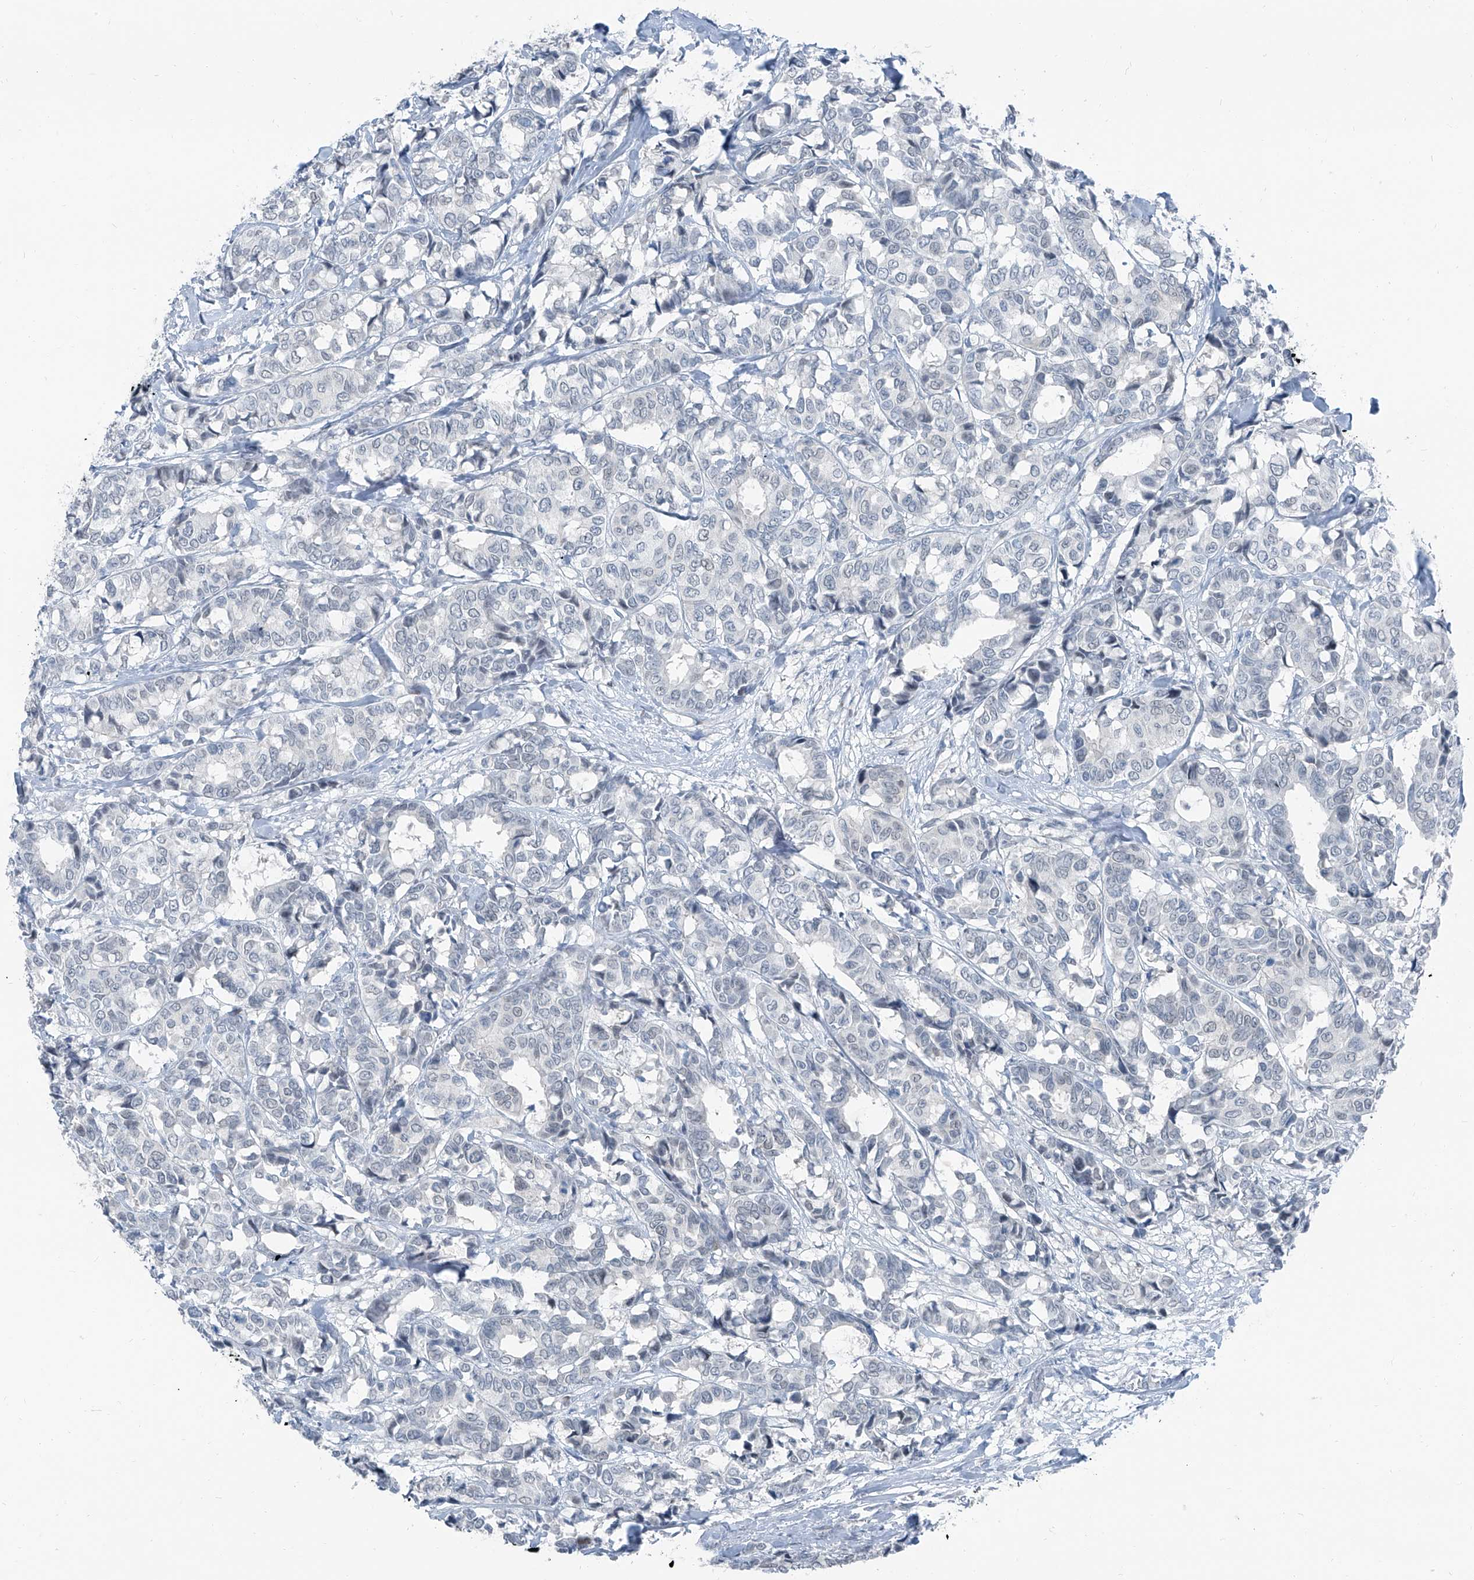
{"staining": {"intensity": "negative", "quantity": "none", "location": "none"}, "tissue": "breast cancer", "cell_type": "Tumor cells", "image_type": "cancer", "snomed": [{"axis": "morphology", "description": "Duct carcinoma"}, {"axis": "topography", "description": "Breast"}], "caption": "Breast infiltrating ductal carcinoma was stained to show a protein in brown. There is no significant staining in tumor cells.", "gene": "RGN", "patient": {"sex": "female", "age": 87}}